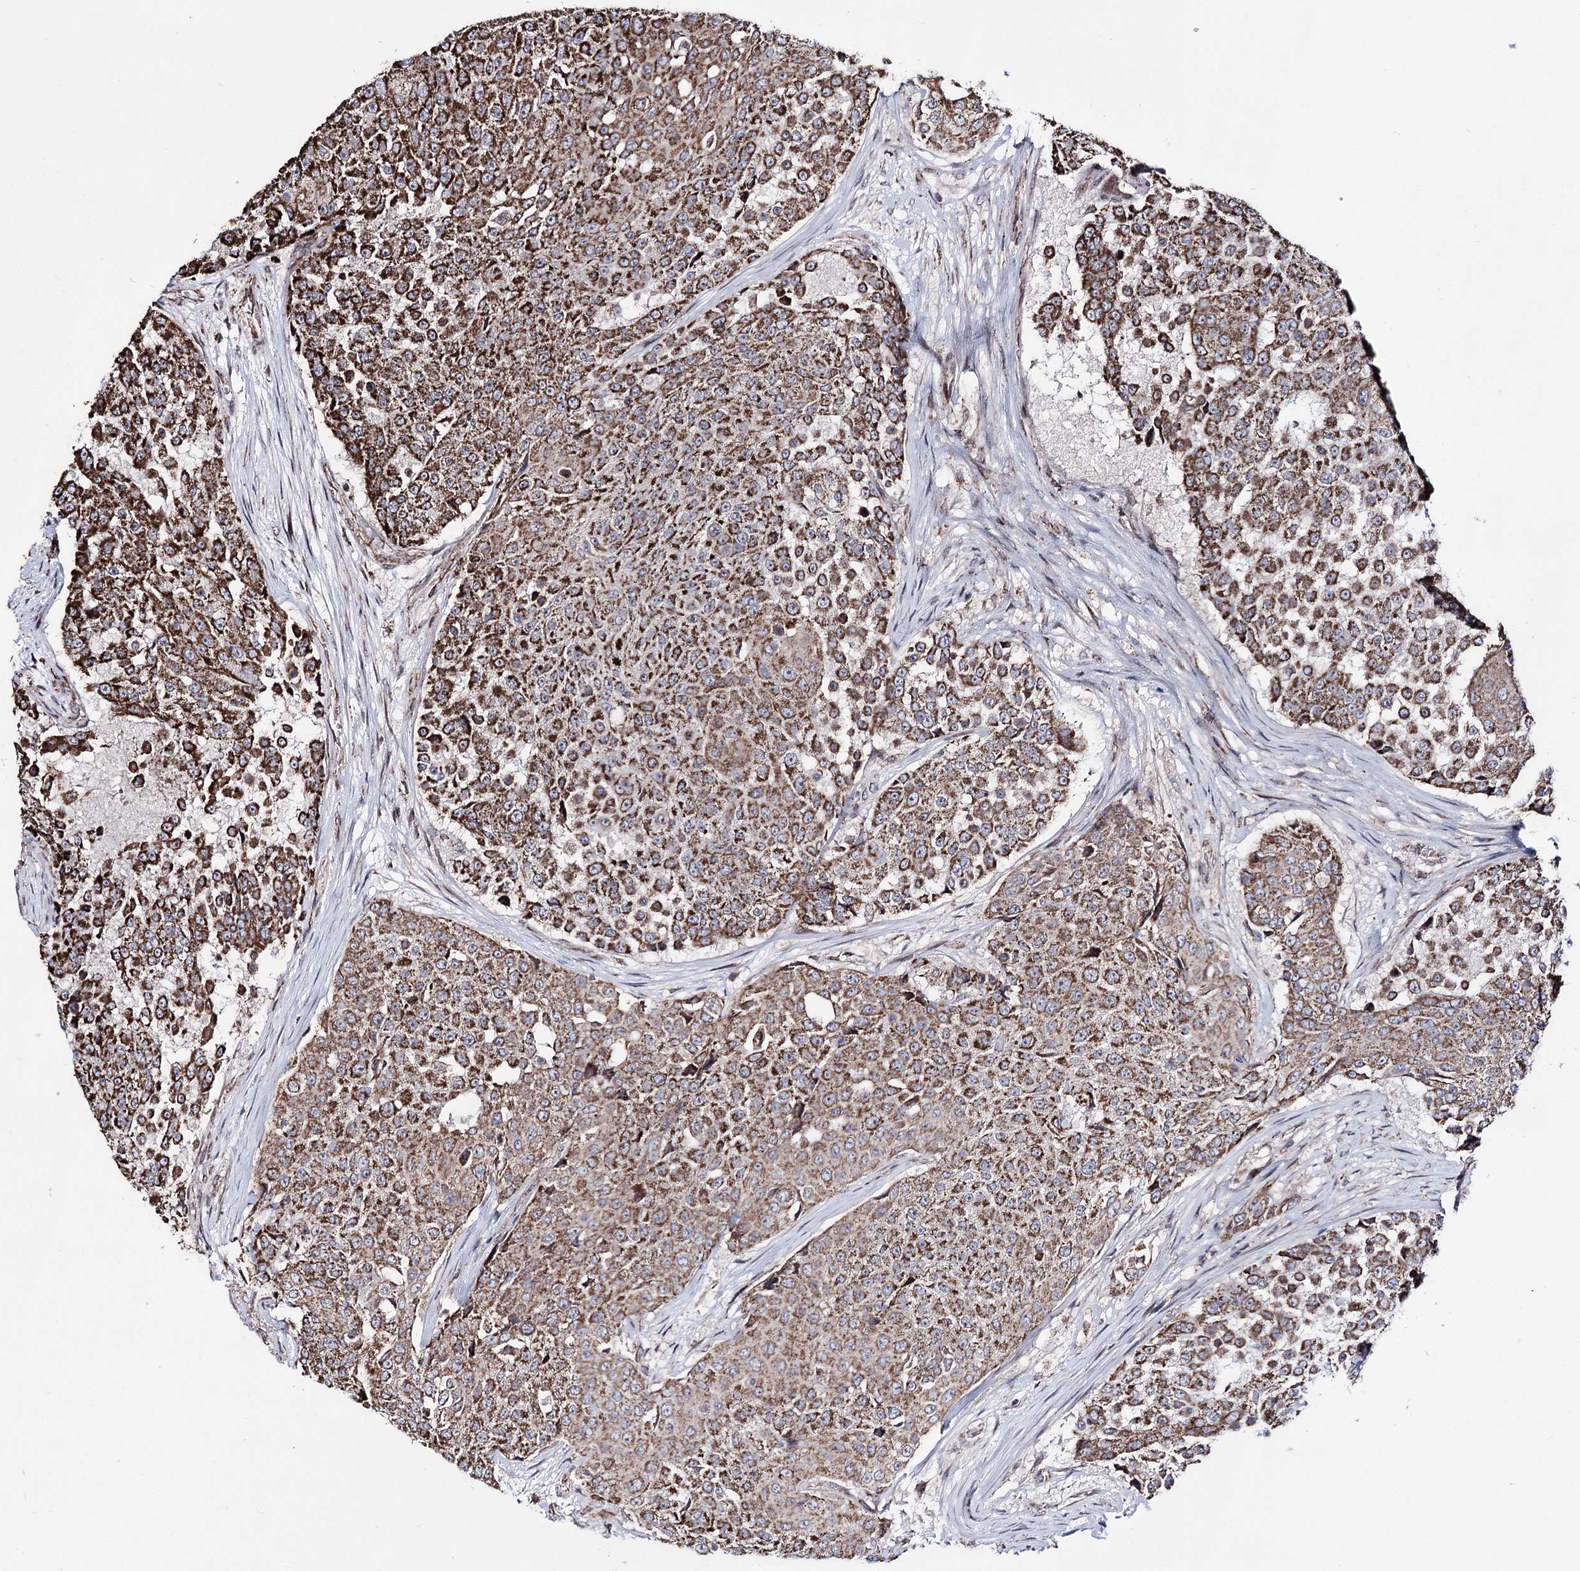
{"staining": {"intensity": "moderate", "quantity": ">75%", "location": "cytoplasmic/membranous"}, "tissue": "urothelial cancer", "cell_type": "Tumor cells", "image_type": "cancer", "snomed": [{"axis": "morphology", "description": "Urothelial carcinoma, High grade"}, {"axis": "topography", "description": "Urinary bladder"}], "caption": "DAB immunohistochemical staining of human urothelial cancer displays moderate cytoplasmic/membranous protein expression in about >75% of tumor cells.", "gene": "CREB3L4", "patient": {"sex": "female", "age": 63}}